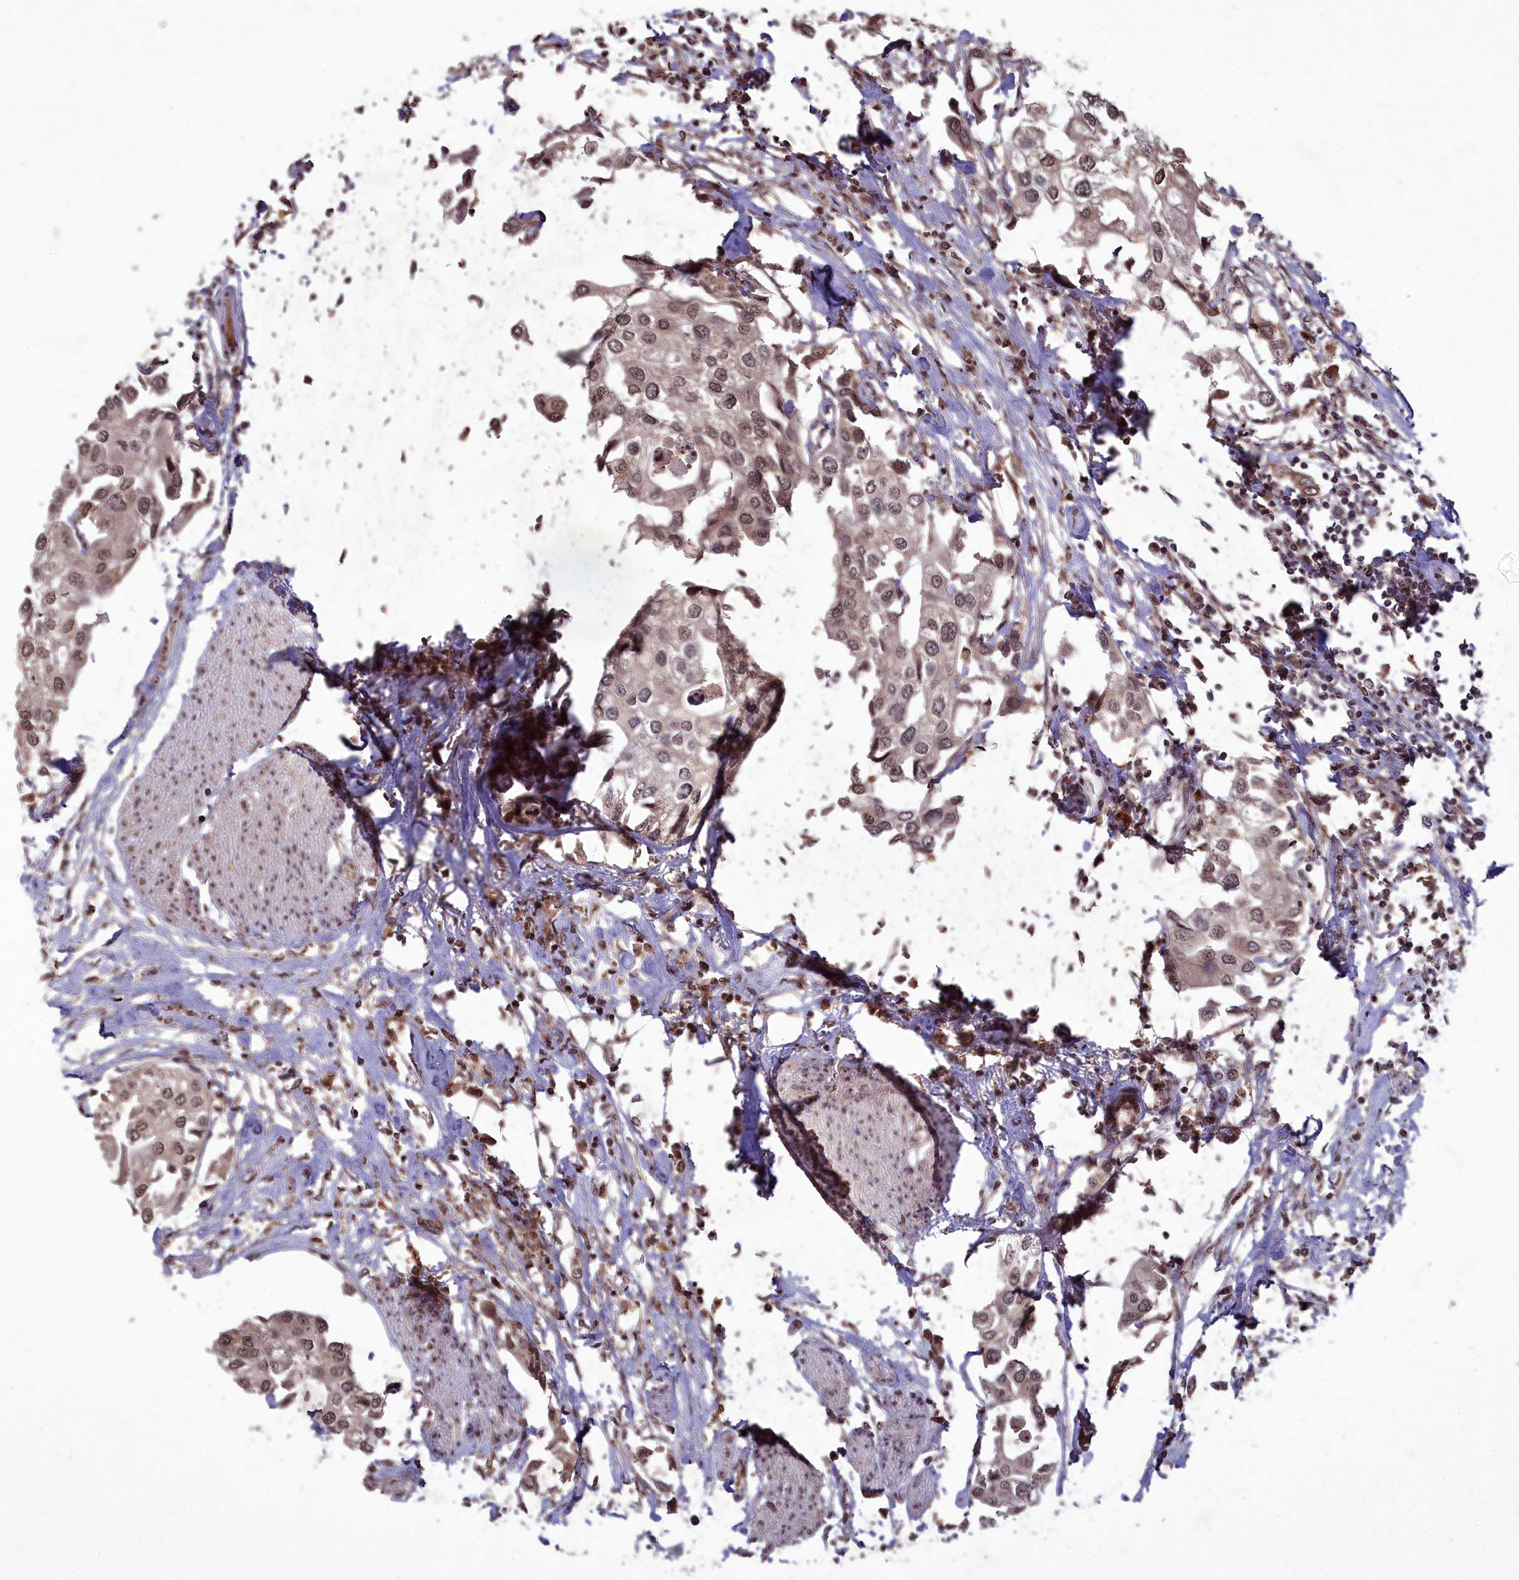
{"staining": {"intensity": "weak", "quantity": ">75%", "location": "nuclear"}, "tissue": "urothelial cancer", "cell_type": "Tumor cells", "image_type": "cancer", "snomed": [{"axis": "morphology", "description": "Urothelial carcinoma, High grade"}, {"axis": "topography", "description": "Urinary bladder"}], "caption": "Human high-grade urothelial carcinoma stained for a protein (brown) reveals weak nuclear positive expression in about >75% of tumor cells.", "gene": "SRMS", "patient": {"sex": "male", "age": 64}}